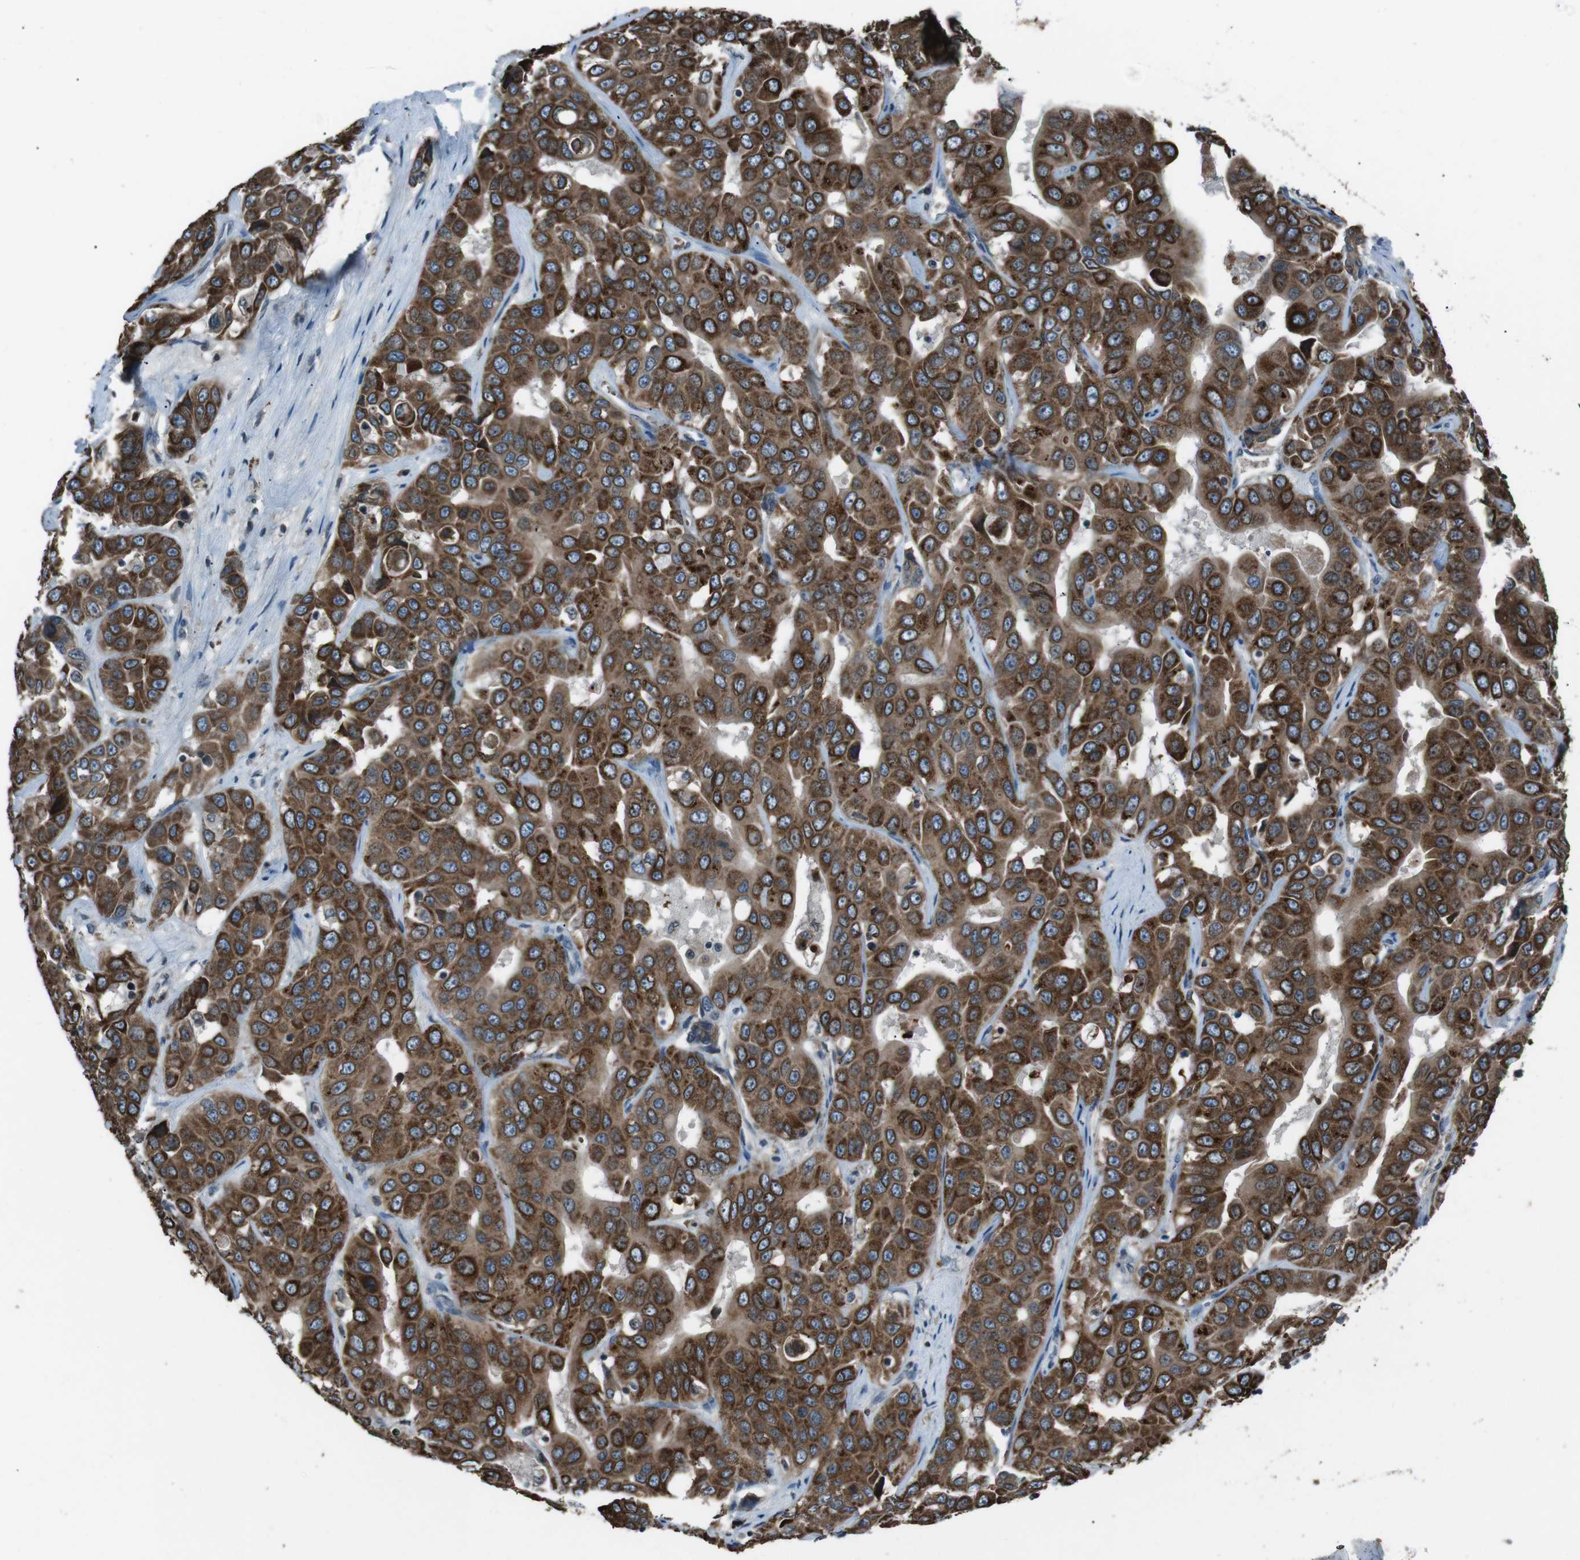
{"staining": {"intensity": "strong", "quantity": ">75%", "location": "cytoplasmic/membranous"}, "tissue": "liver cancer", "cell_type": "Tumor cells", "image_type": "cancer", "snomed": [{"axis": "morphology", "description": "Cholangiocarcinoma"}, {"axis": "topography", "description": "Liver"}], "caption": "This image demonstrates immunohistochemistry (IHC) staining of human liver cancer (cholangiocarcinoma), with high strong cytoplasmic/membranous expression in approximately >75% of tumor cells.", "gene": "UGT1A6", "patient": {"sex": "female", "age": 52}}